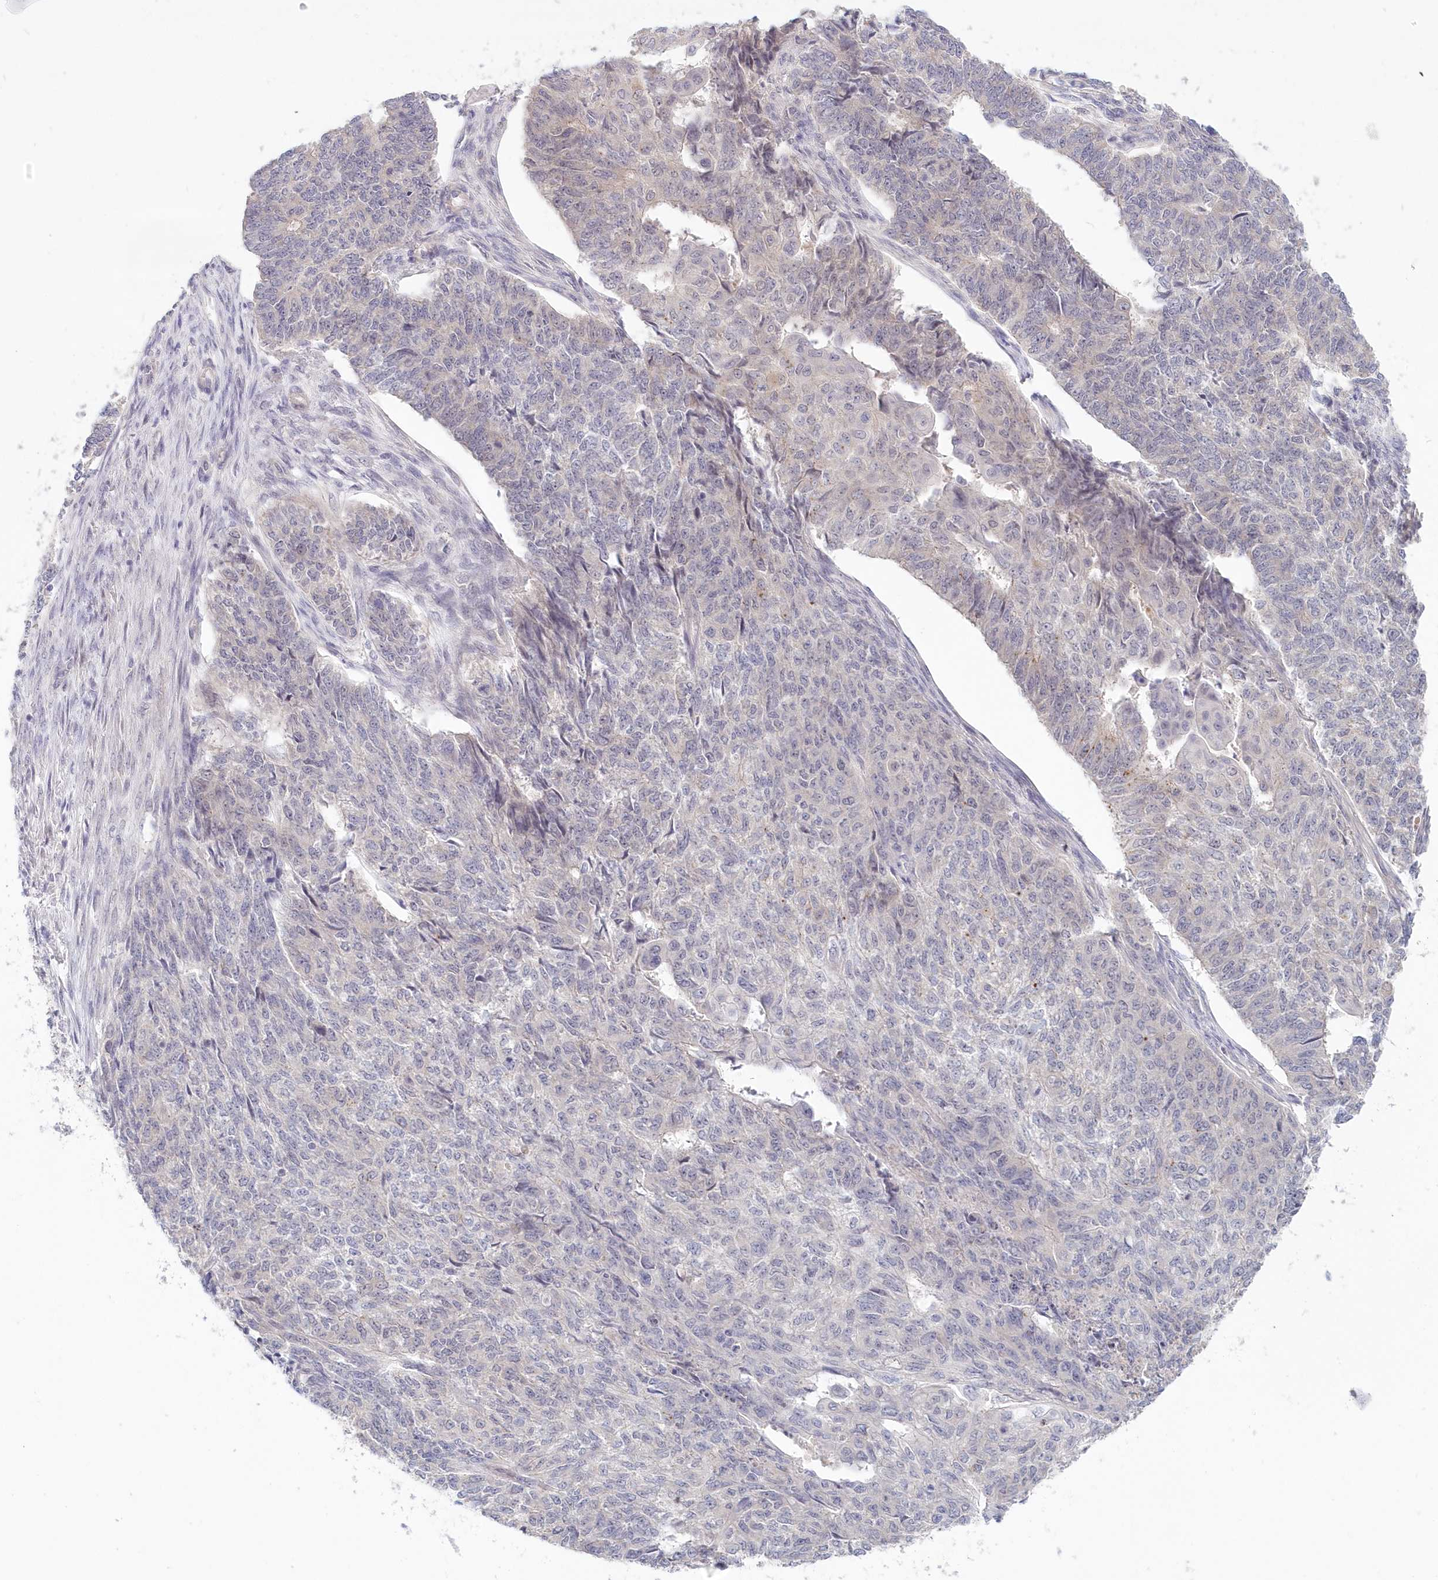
{"staining": {"intensity": "negative", "quantity": "none", "location": "none"}, "tissue": "endometrial cancer", "cell_type": "Tumor cells", "image_type": "cancer", "snomed": [{"axis": "morphology", "description": "Adenocarcinoma, NOS"}, {"axis": "topography", "description": "Endometrium"}], "caption": "Human adenocarcinoma (endometrial) stained for a protein using IHC demonstrates no positivity in tumor cells.", "gene": "KATNA1", "patient": {"sex": "female", "age": 32}}